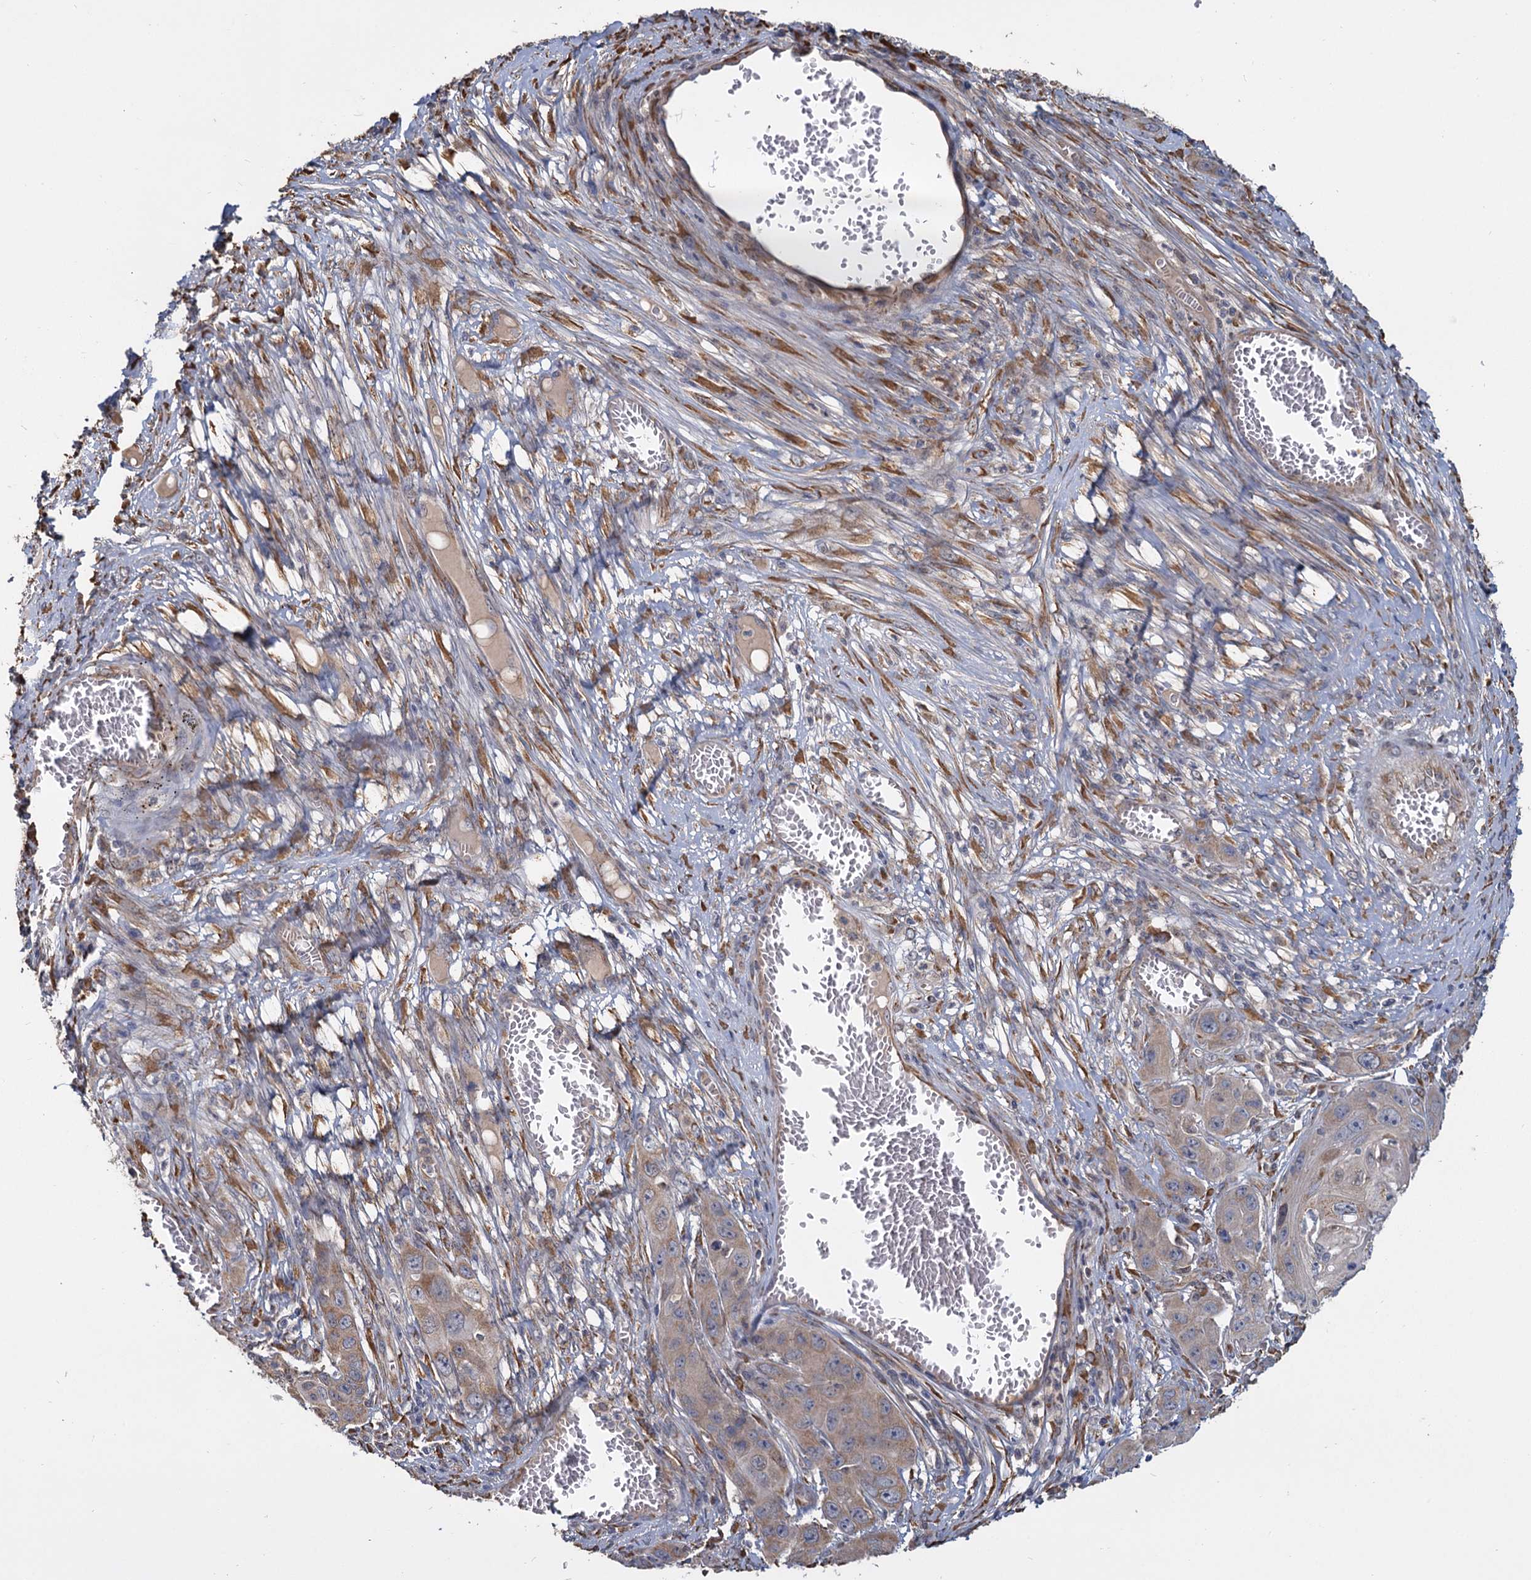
{"staining": {"intensity": "weak", "quantity": "25%-75%", "location": "cytoplasmic/membranous"}, "tissue": "skin cancer", "cell_type": "Tumor cells", "image_type": "cancer", "snomed": [{"axis": "morphology", "description": "Squamous cell carcinoma, NOS"}, {"axis": "topography", "description": "Skin"}], "caption": "High-magnification brightfield microscopy of skin squamous cell carcinoma stained with DAB (3,3'-diaminobenzidine) (brown) and counterstained with hematoxylin (blue). tumor cells exhibit weak cytoplasmic/membranous positivity is appreciated in about25%-75% of cells. (Brightfield microscopy of DAB IHC at high magnification).", "gene": "LRRC51", "patient": {"sex": "male", "age": 55}}